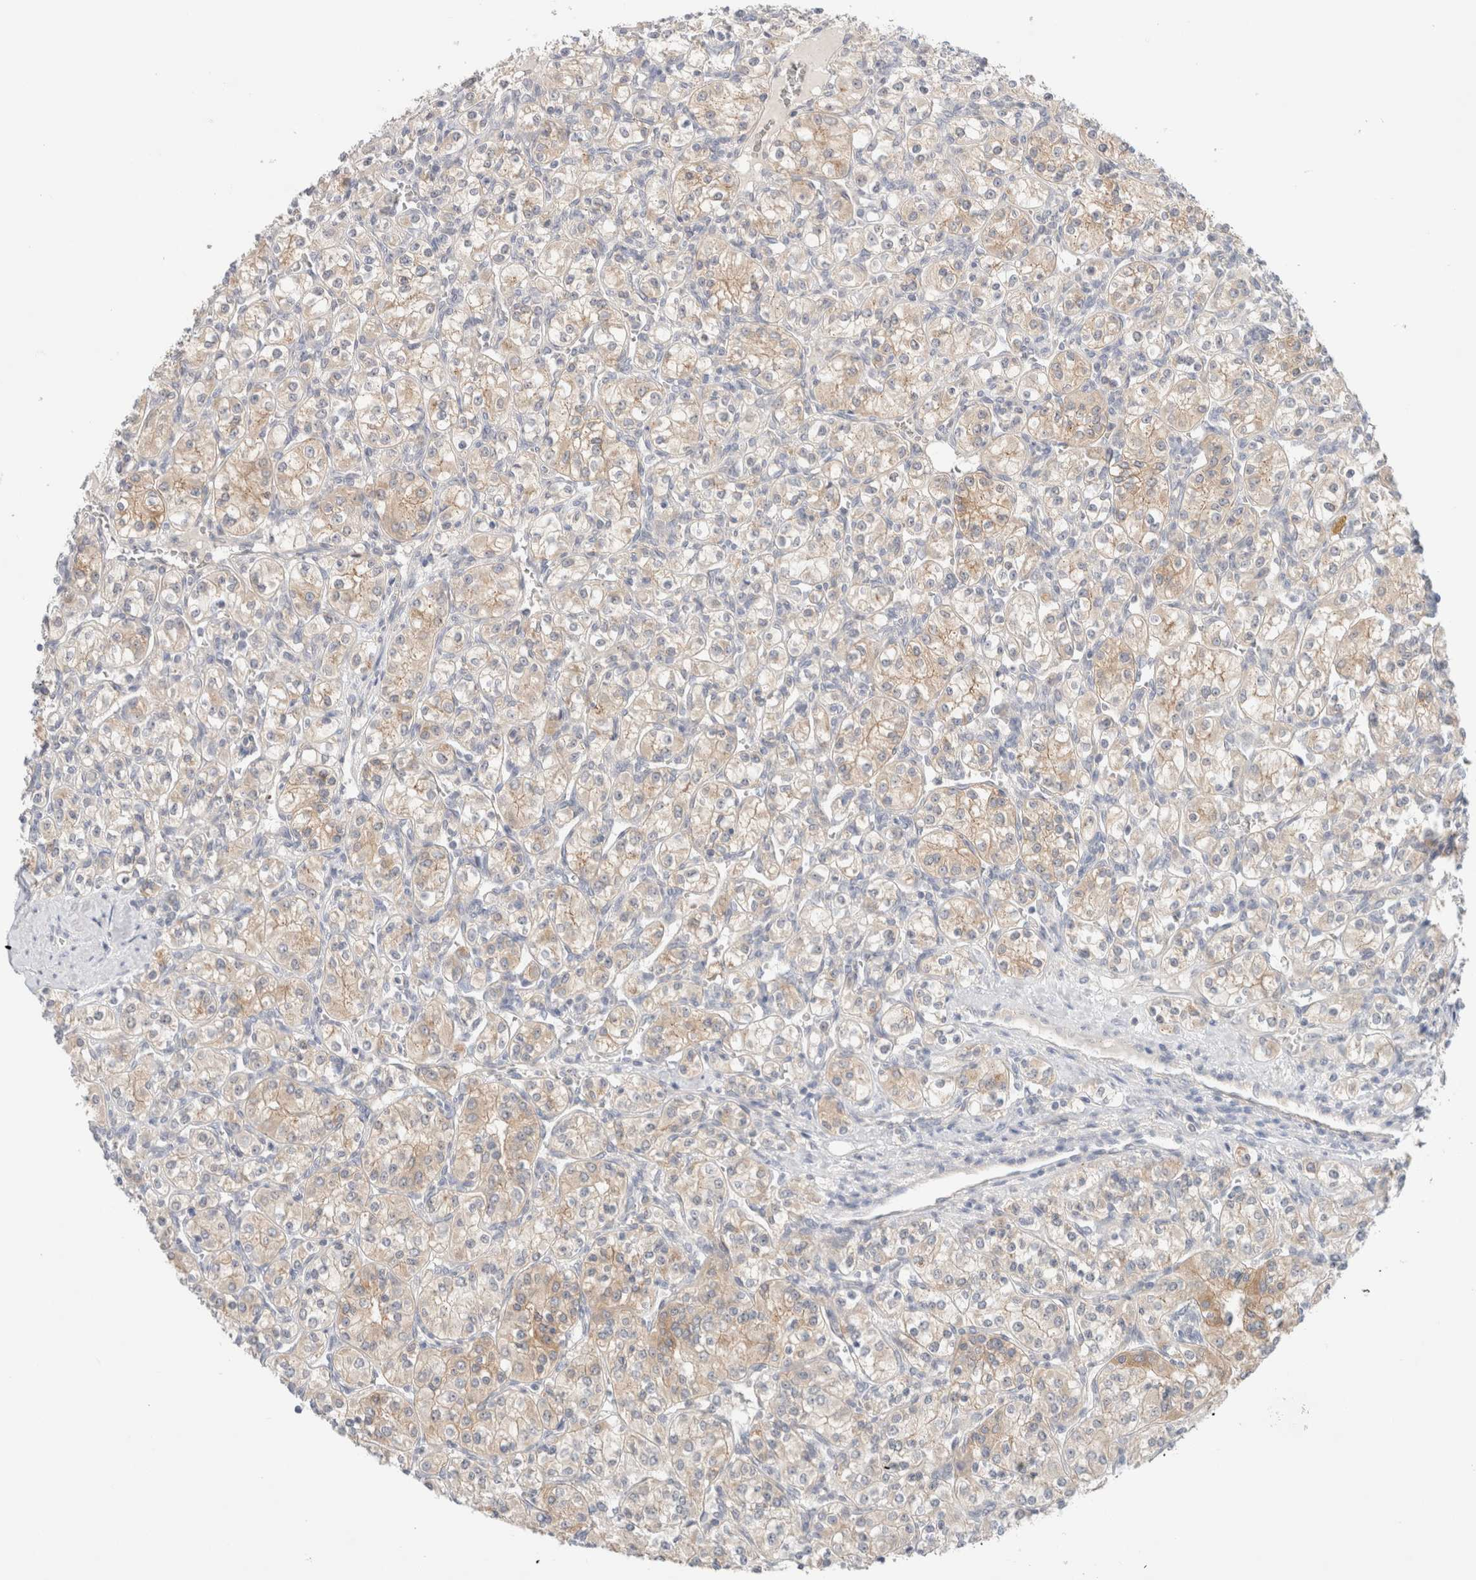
{"staining": {"intensity": "weak", "quantity": ">75%", "location": "cytoplasmic/membranous"}, "tissue": "renal cancer", "cell_type": "Tumor cells", "image_type": "cancer", "snomed": [{"axis": "morphology", "description": "Adenocarcinoma, NOS"}, {"axis": "topography", "description": "Kidney"}], "caption": "The photomicrograph shows staining of renal adenocarcinoma, revealing weak cytoplasmic/membranous protein staining (brown color) within tumor cells. The staining was performed using DAB to visualize the protein expression in brown, while the nuclei were stained in blue with hematoxylin (Magnification: 20x).", "gene": "SDR16C5", "patient": {"sex": "male", "age": 77}}